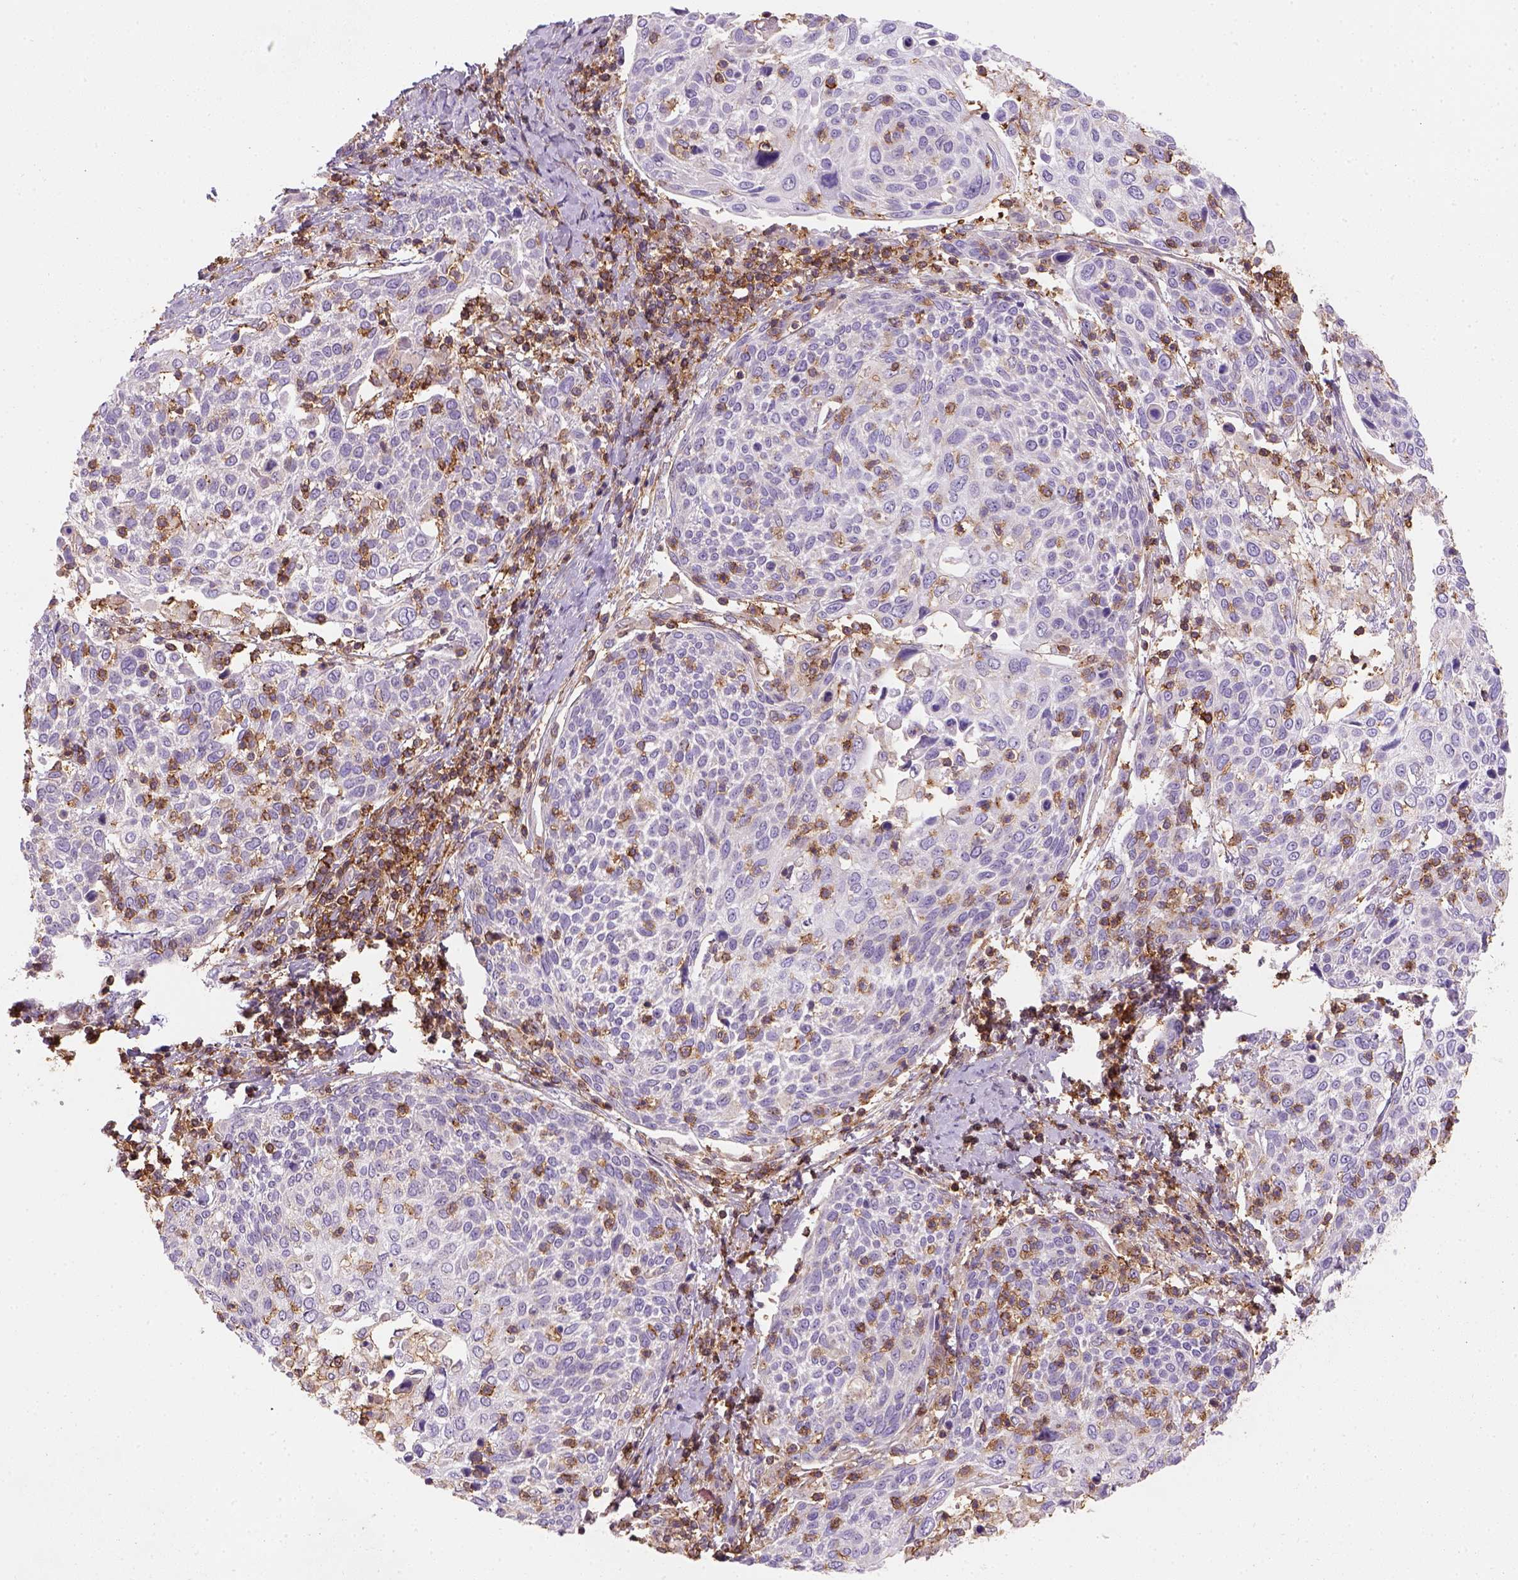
{"staining": {"intensity": "moderate", "quantity": "<25%", "location": "cytoplasmic/membranous"}, "tissue": "cervical cancer", "cell_type": "Tumor cells", "image_type": "cancer", "snomed": [{"axis": "morphology", "description": "Squamous cell carcinoma, NOS"}, {"axis": "topography", "description": "Cervix"}], "caption": "A high-resolution image shows IHC staining of cervical cancer (squamous cell carcinoma), which exhibits moderate cytoplasmic/membranous positivity in about <25% of tumor cells. The staining was performed using DAB, with brown indicating positive protein expression. Nuclei are stained blue with hematoxylin.", "gene": "GPRC5D", "patient": {"sex": "female", "age": 61}}